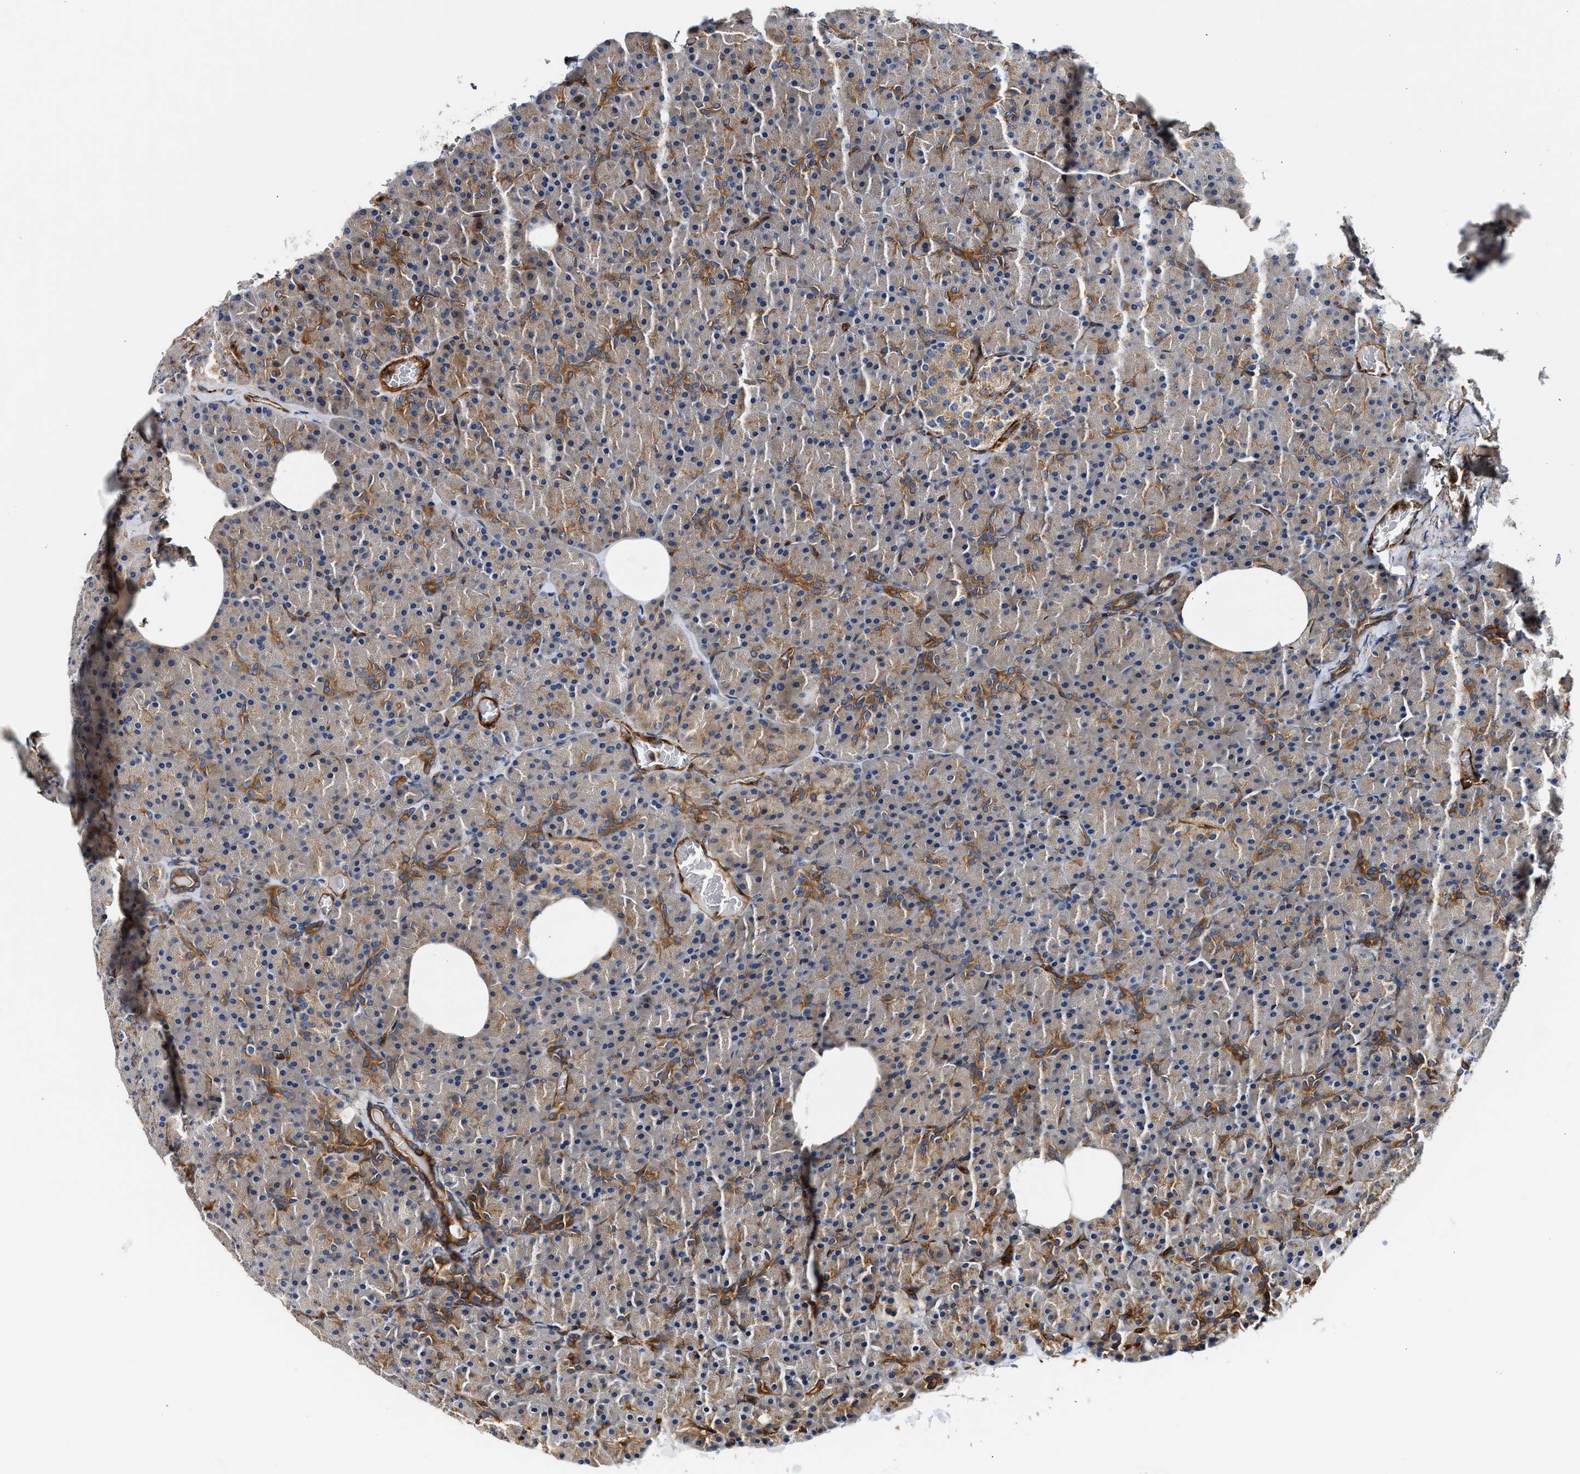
{"staining": {"intensity": "moderate", "quantity": ">75%", "location": "cytoplasmic/membranous"}, "tissue": "pancreas", "cell_type": "Exocrine glandular cells", "image_type": "normal", "snomed": [{"axis": "morphology", "description": "Normal tissue, NOS"}, {"axis": "topography", "description": "Pancreas"}], "caption": "Immunohistochemistry (IHC) of unremarkable pancreas reveals medium levels of moderate cytoplasmic/membranous staining in approximately >75% of exocrine glandular cells.", "gene": "HIP1", "patient": {"sex": "female", "age": 35}}